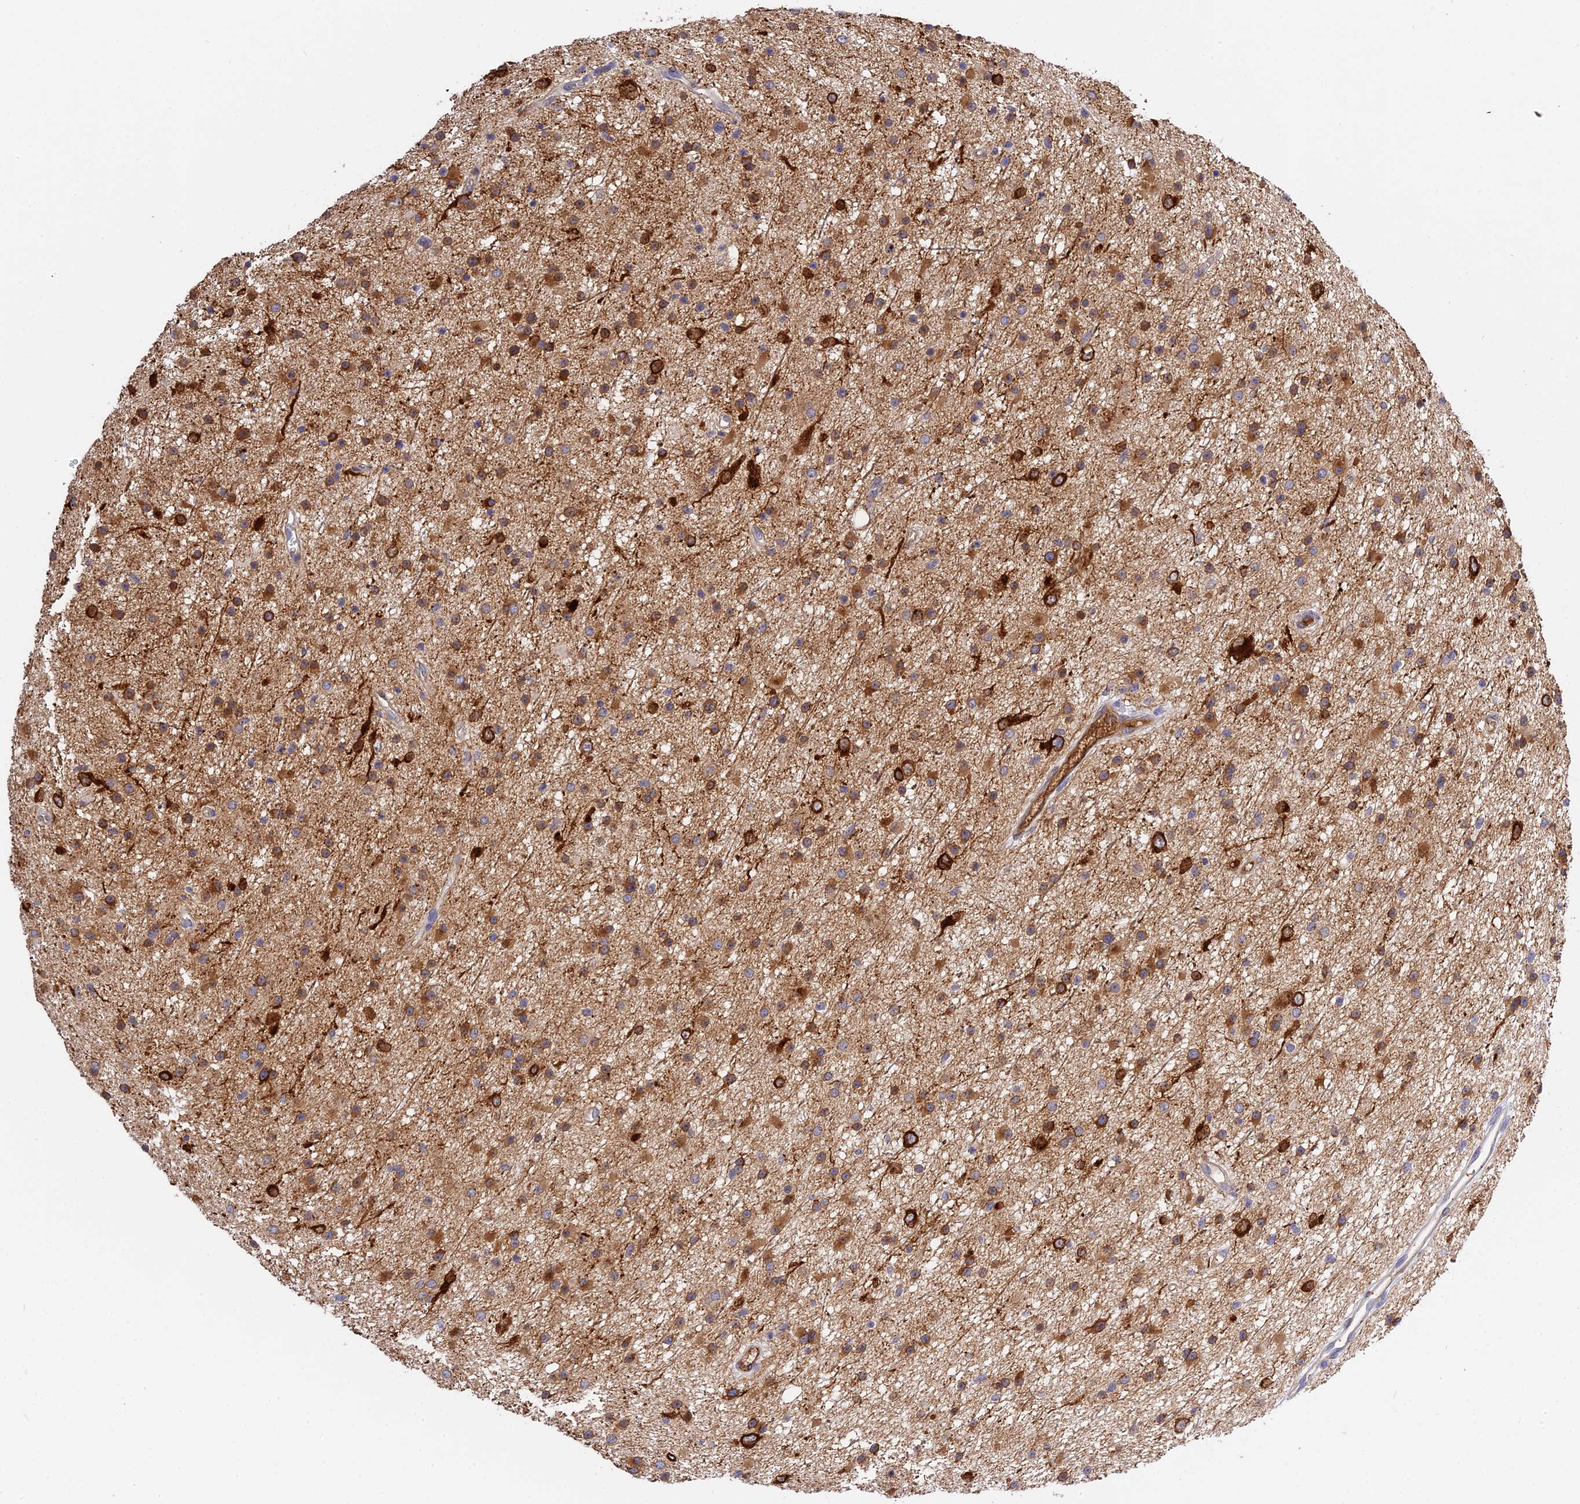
{"staining": {"intensity": "moderate", "quantity": ">75%", "location": "cytoplasmic/membranous"}, "tissue": "glioma", "cell_type": "Tumor cells", "image_type": "cancer", "snomed": [{"axis": "morphology", "description": "Glioma, malignant, Low grade"}, {"axis": "topography", "description": "Cerebral cortex"}], "caption": "Glioma stained with a protein marker displays moderate staining in tumor cells.", "gene": "PZP", "patient": {"sex": "female", "age": 39}}